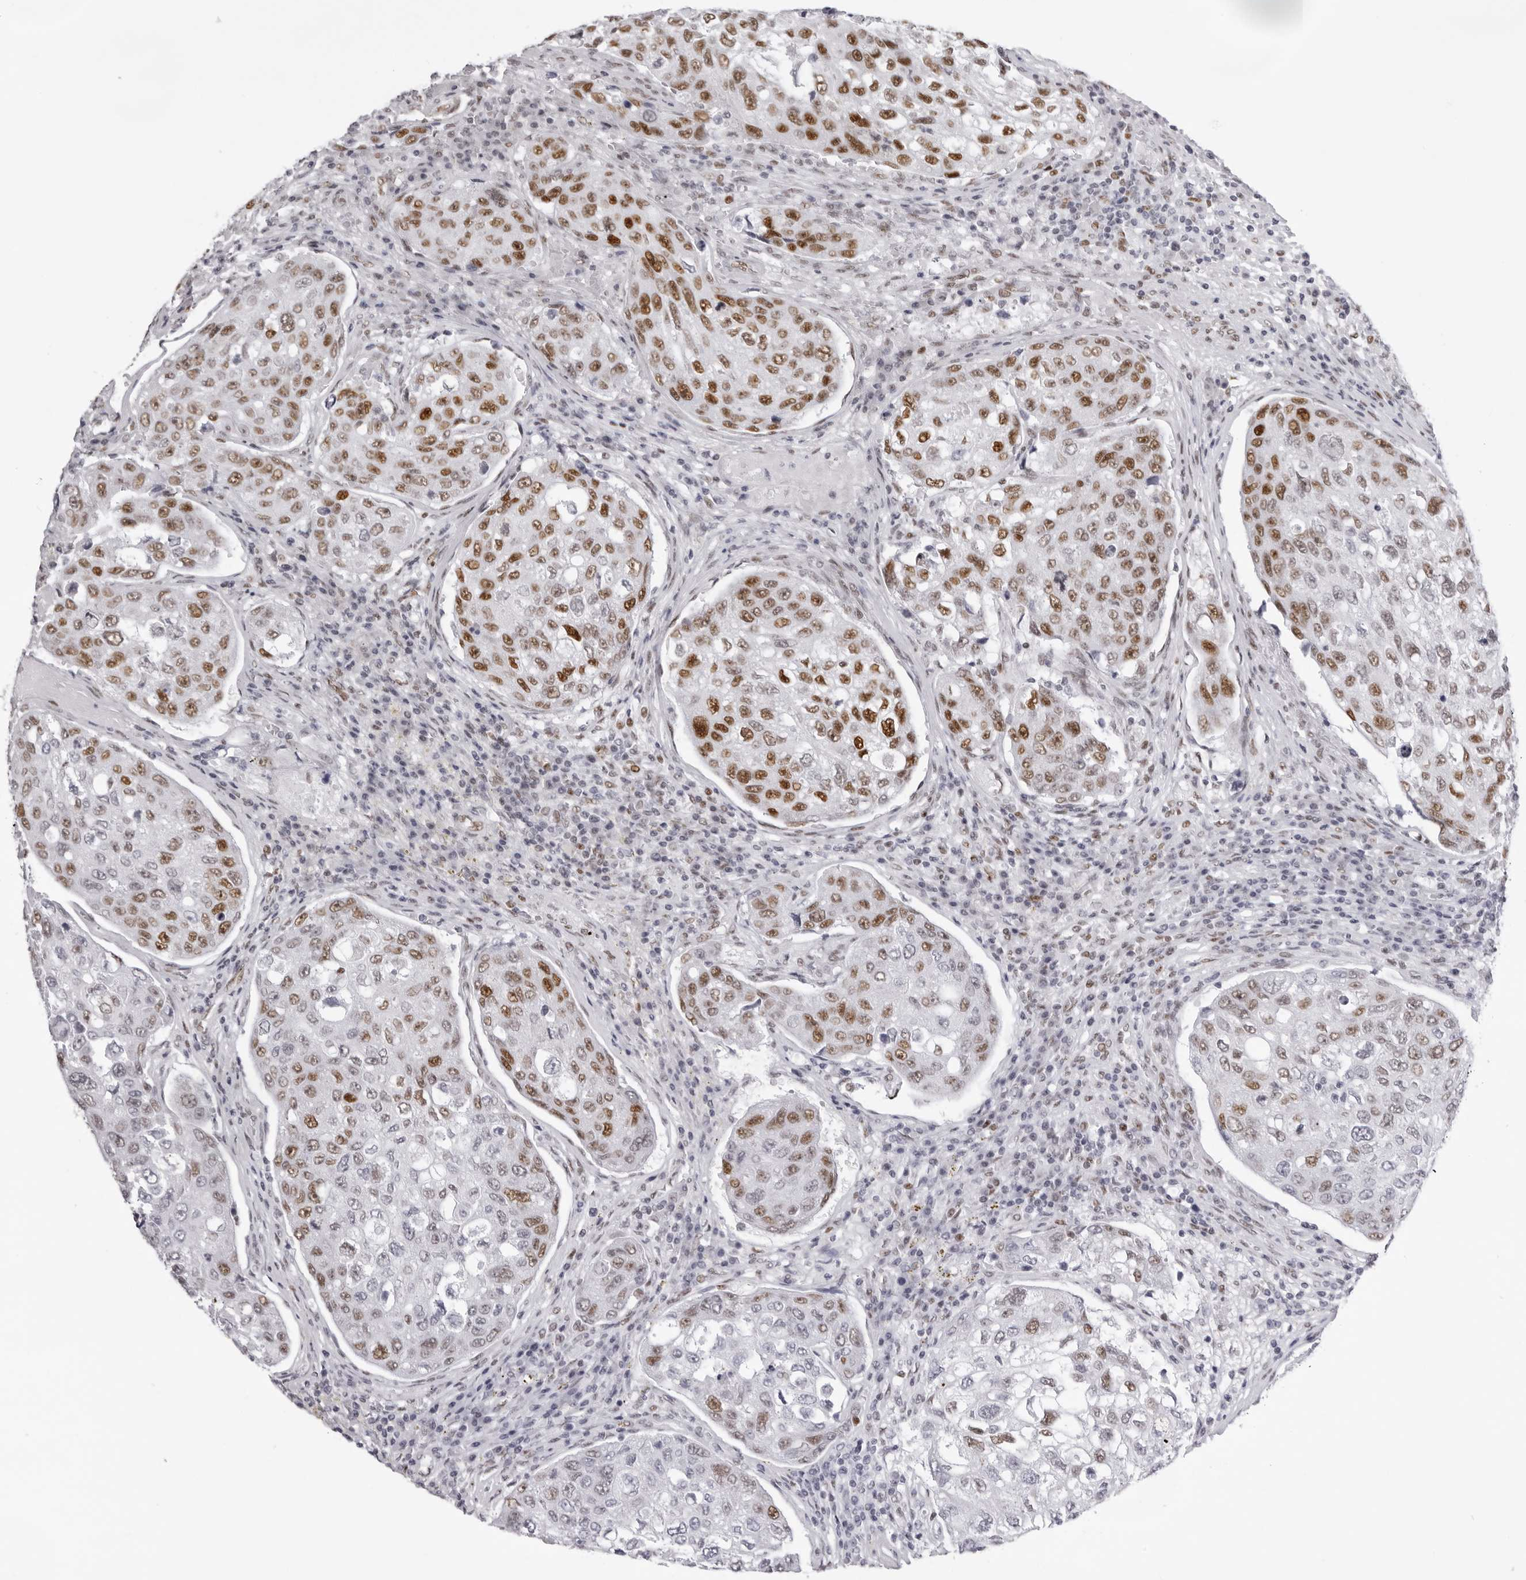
{"staining": {"intensity": "moderate", "quantity": ">75%", "location": "nuclear"}, "tissue": "urothelial cancer", "cell_type": "Tumor cells", "image_type": "cancer", "snomed": [{"axis": "morphology", "description": "Urothelial carcinoma, High grade"}, {"axis": "topography", "description": "Lymph node"}, {"axis": "topography", "description": "Urinary bladder"}], "caption": "The immunohistochemical stain highlights moderate nuclear expression in tumor cells of urothelial cancer tissue.", "gene": "IRF2BP2", "patient": {"sex": "male", "age": 51}}